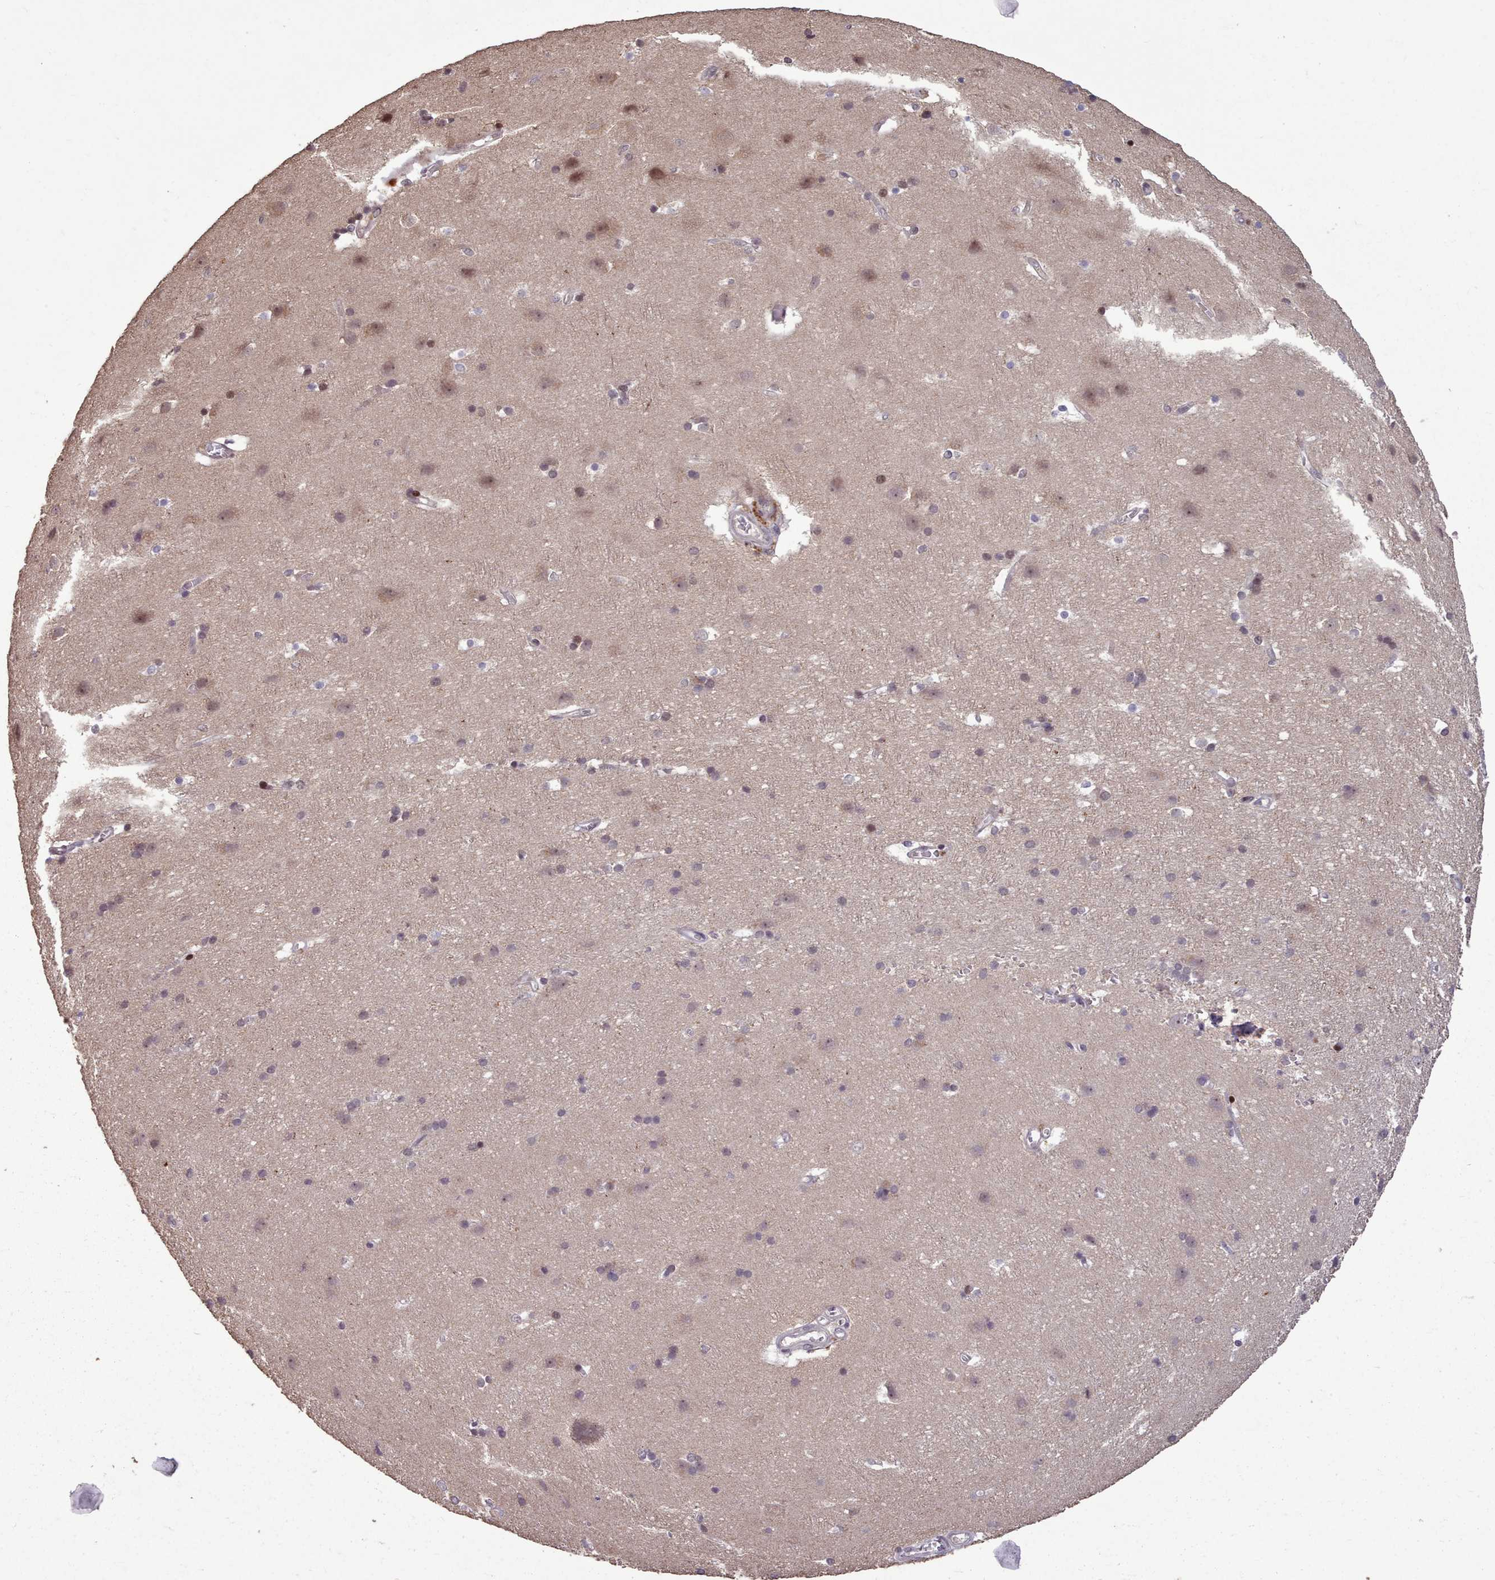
{"staining": {"intensity": "negative", "quantity": "none", "location": "none"}, "tissue": "cerebral cortex", "cell_type": "Endothelial cells", "image_type": "normal", "snomed": [{"axis": "morphology", "description": "Normal tissue, NOS"}, {"axis": "topography", "description": "Cerebral cortex"}], "caption": "Unremarkable cerebral cortex was stained to show a protein in brown. There is no significant staining in endothelial cells.", "gene": "ENSA", "patient": {"sex": "male", "age": 54}}